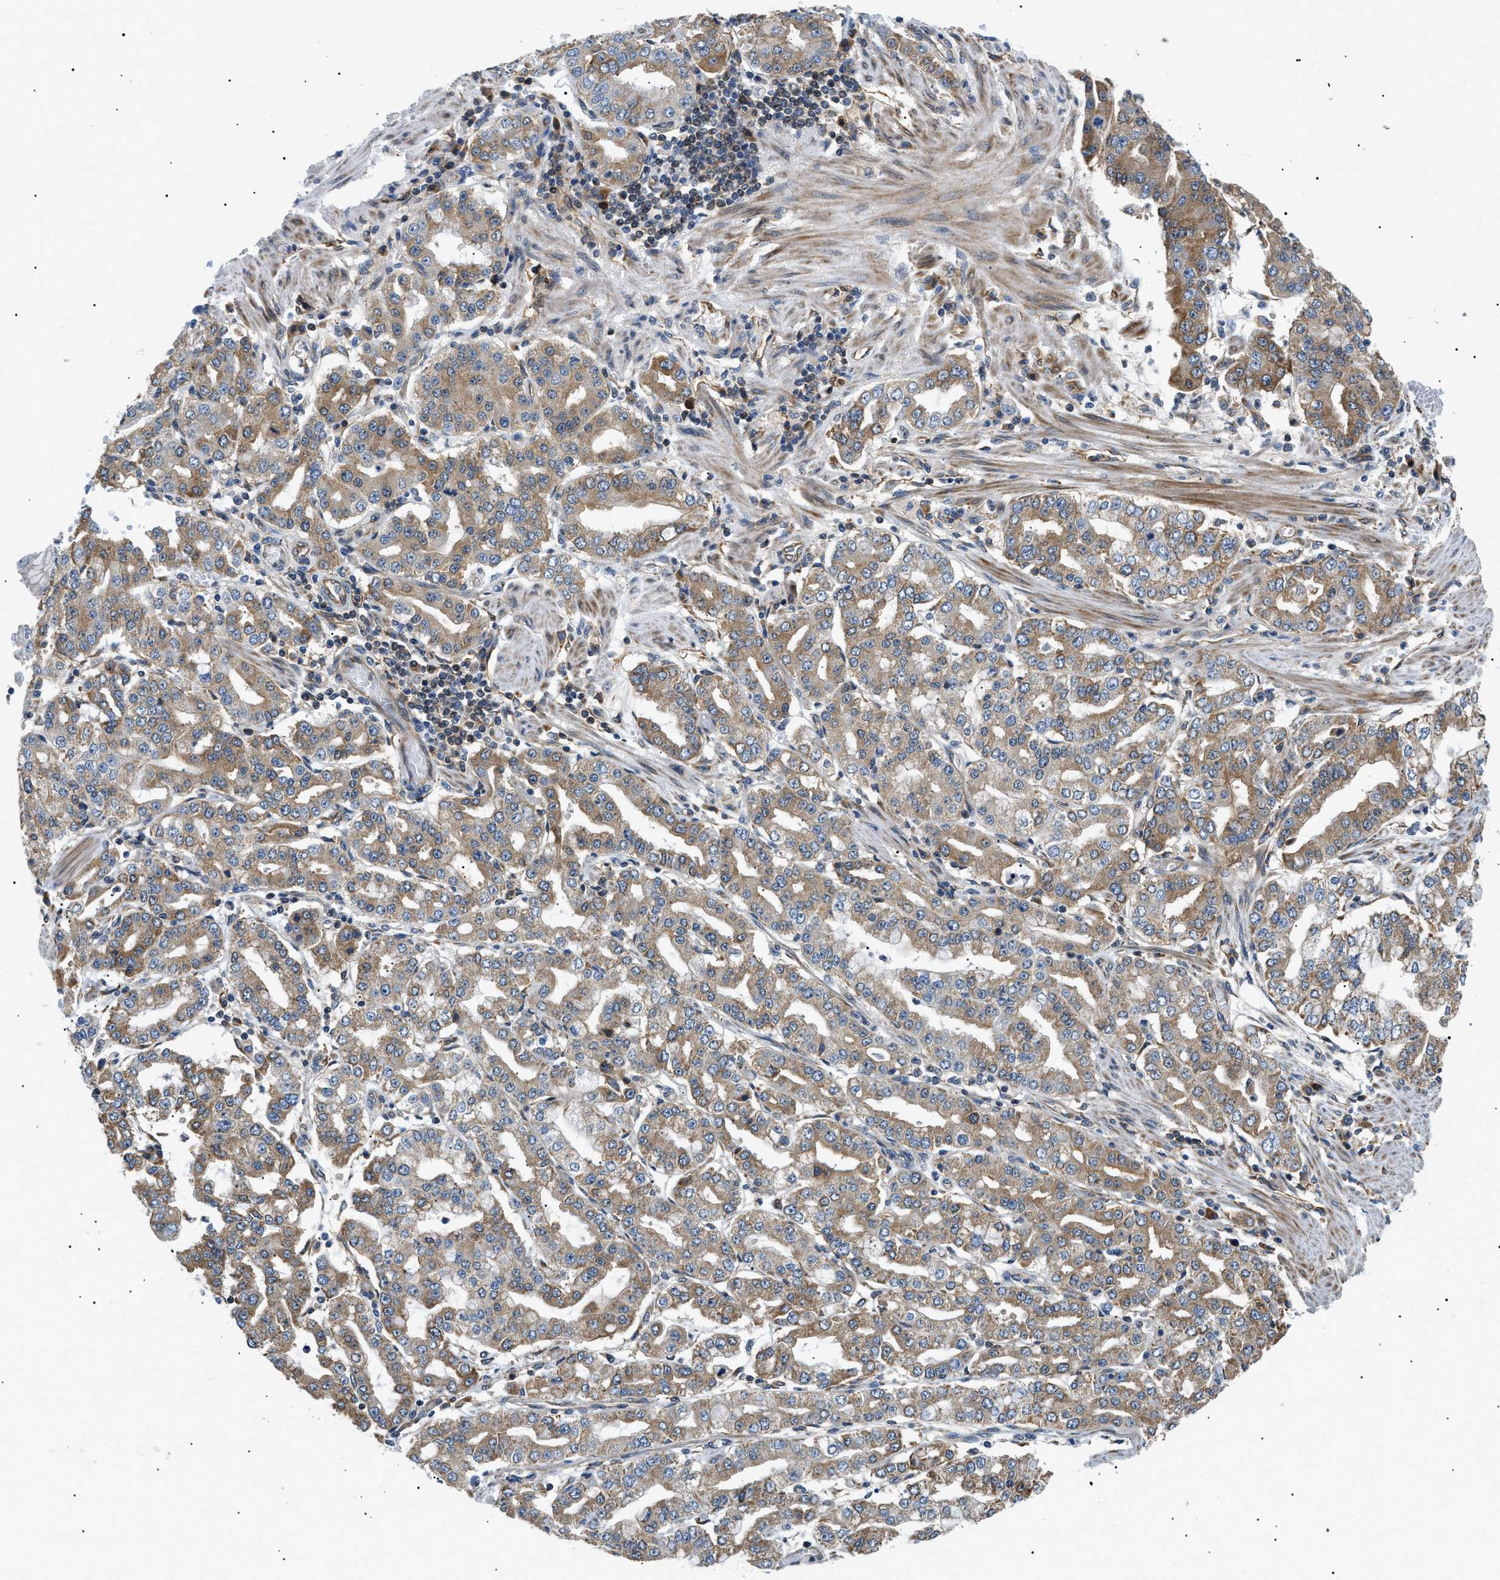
{"staining": {"intensity": "moderate", "quantity": ">75%", "location": "cytoplasmic/membranous"}, "tissue": "stomach cancer", "cell_type": "Tumor cells", "image_type": "cancer", "snomed": [{"axis": "morphology", "description": "Adenocarcinoma, NOS"}, {"axis": "topography", "description": "Stomach"}], "caption": "This is an image of IHC staining of stomach adenocarcinoma, which shows moderate expression in the cytoplasmic/membranous of tumor cells.", "gene": "SRPK1", "patient": {"sex": "male", "age": 76}}